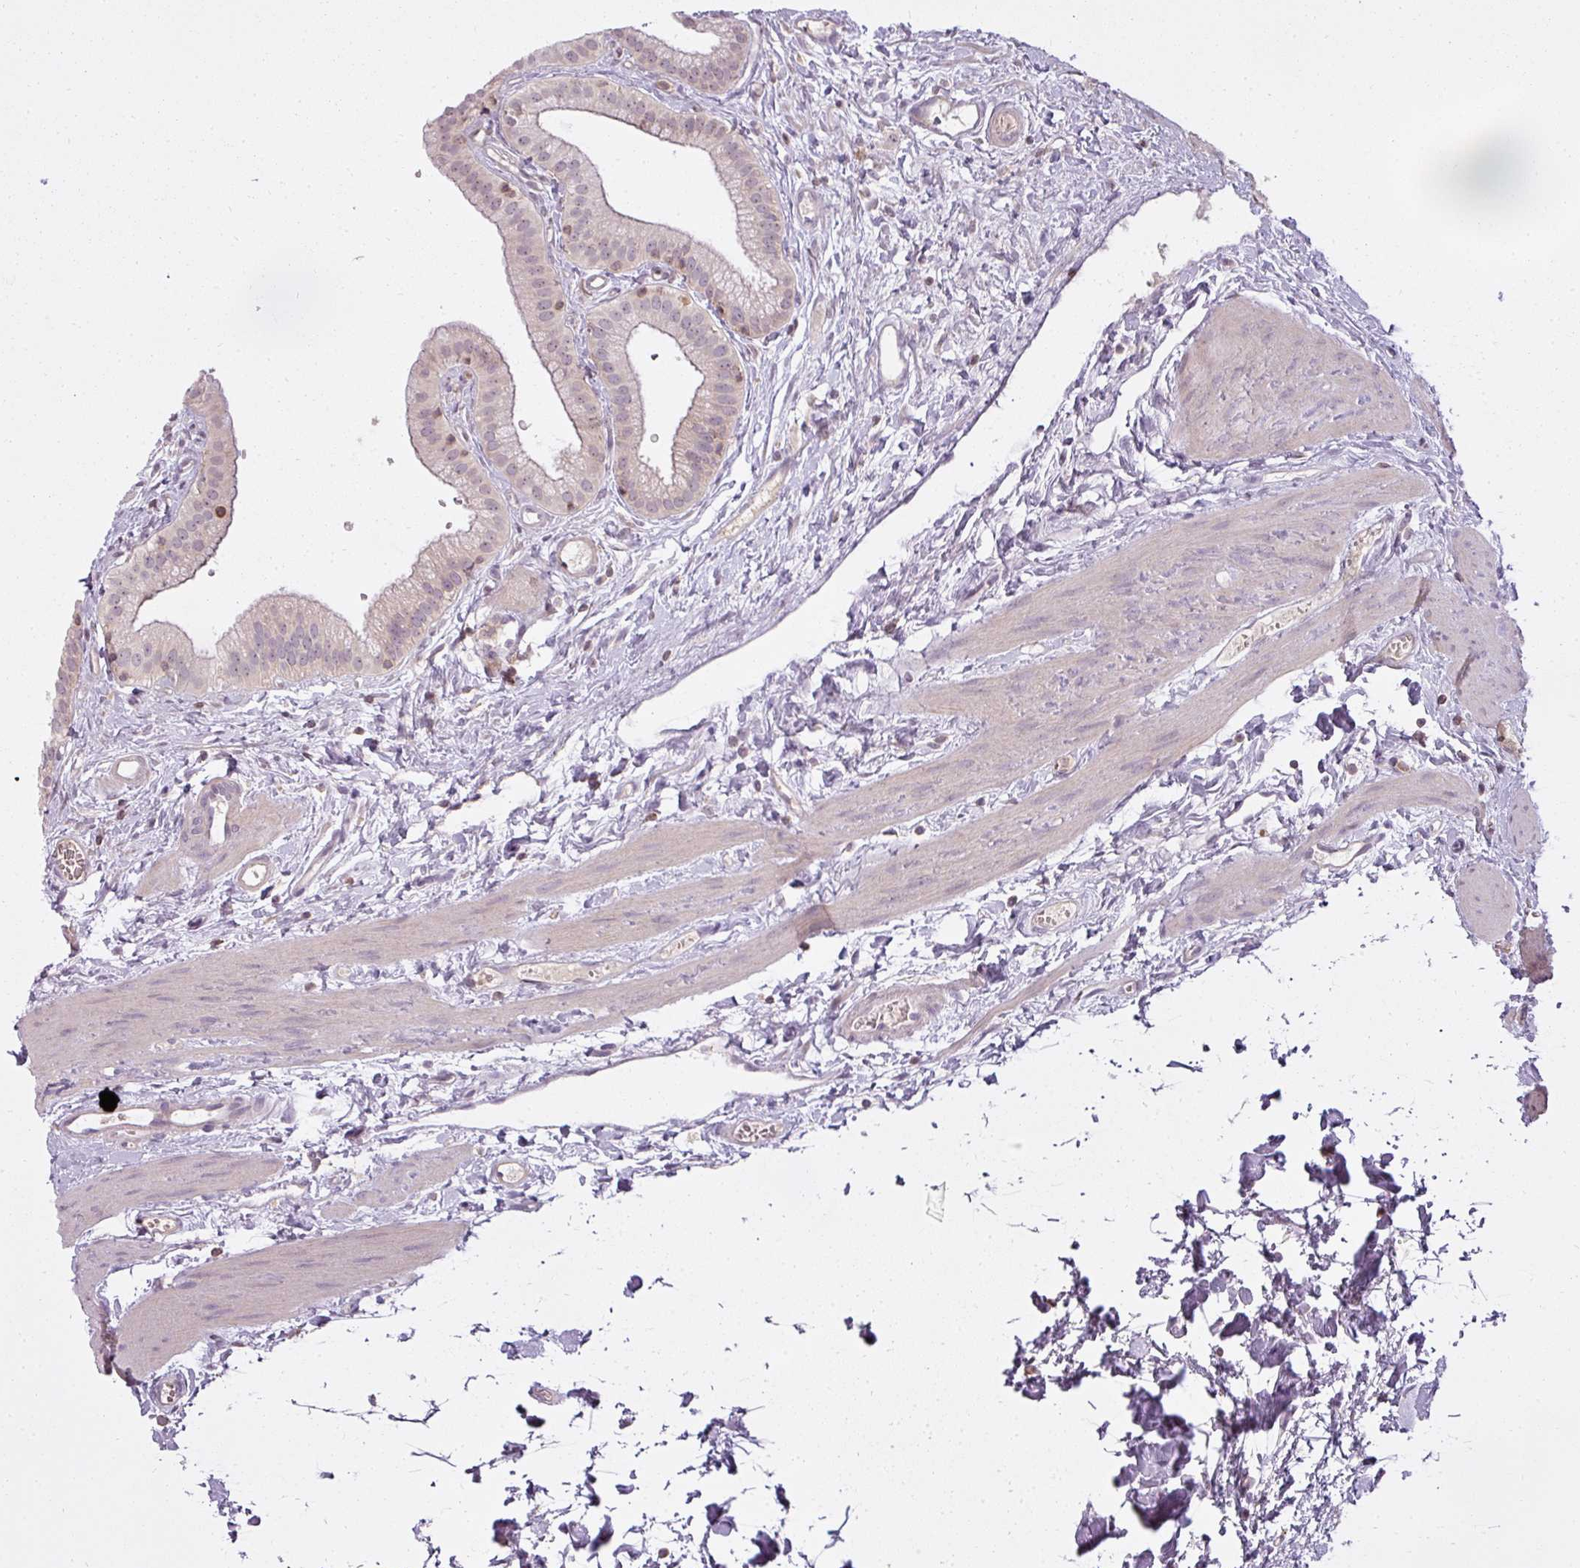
{"staining": {"intensity": "moderate", "quantity": "<25%", "location": "cytoplasmic/membranous"}, "tissue": "gallbladder", "cell_type": "Glandular cells", "image_type": "normal", "snomed": [{"axis": "morphology", "description": "Normal tissue, NOS"}, {"axis": "topography", "description": "Gallbladder"}], "caption": "IHC image of benign gallbladder: gallbladder stained using immunohistochemistry (IHC) shows low levels of moderate protein expression localized specifically in the cytoplasmic/membranous of glandular cells, appearing as a cytoplasmic/membranous brown color.", "gene": "STK4", "patient": {"sex": "female", "age": 54}}